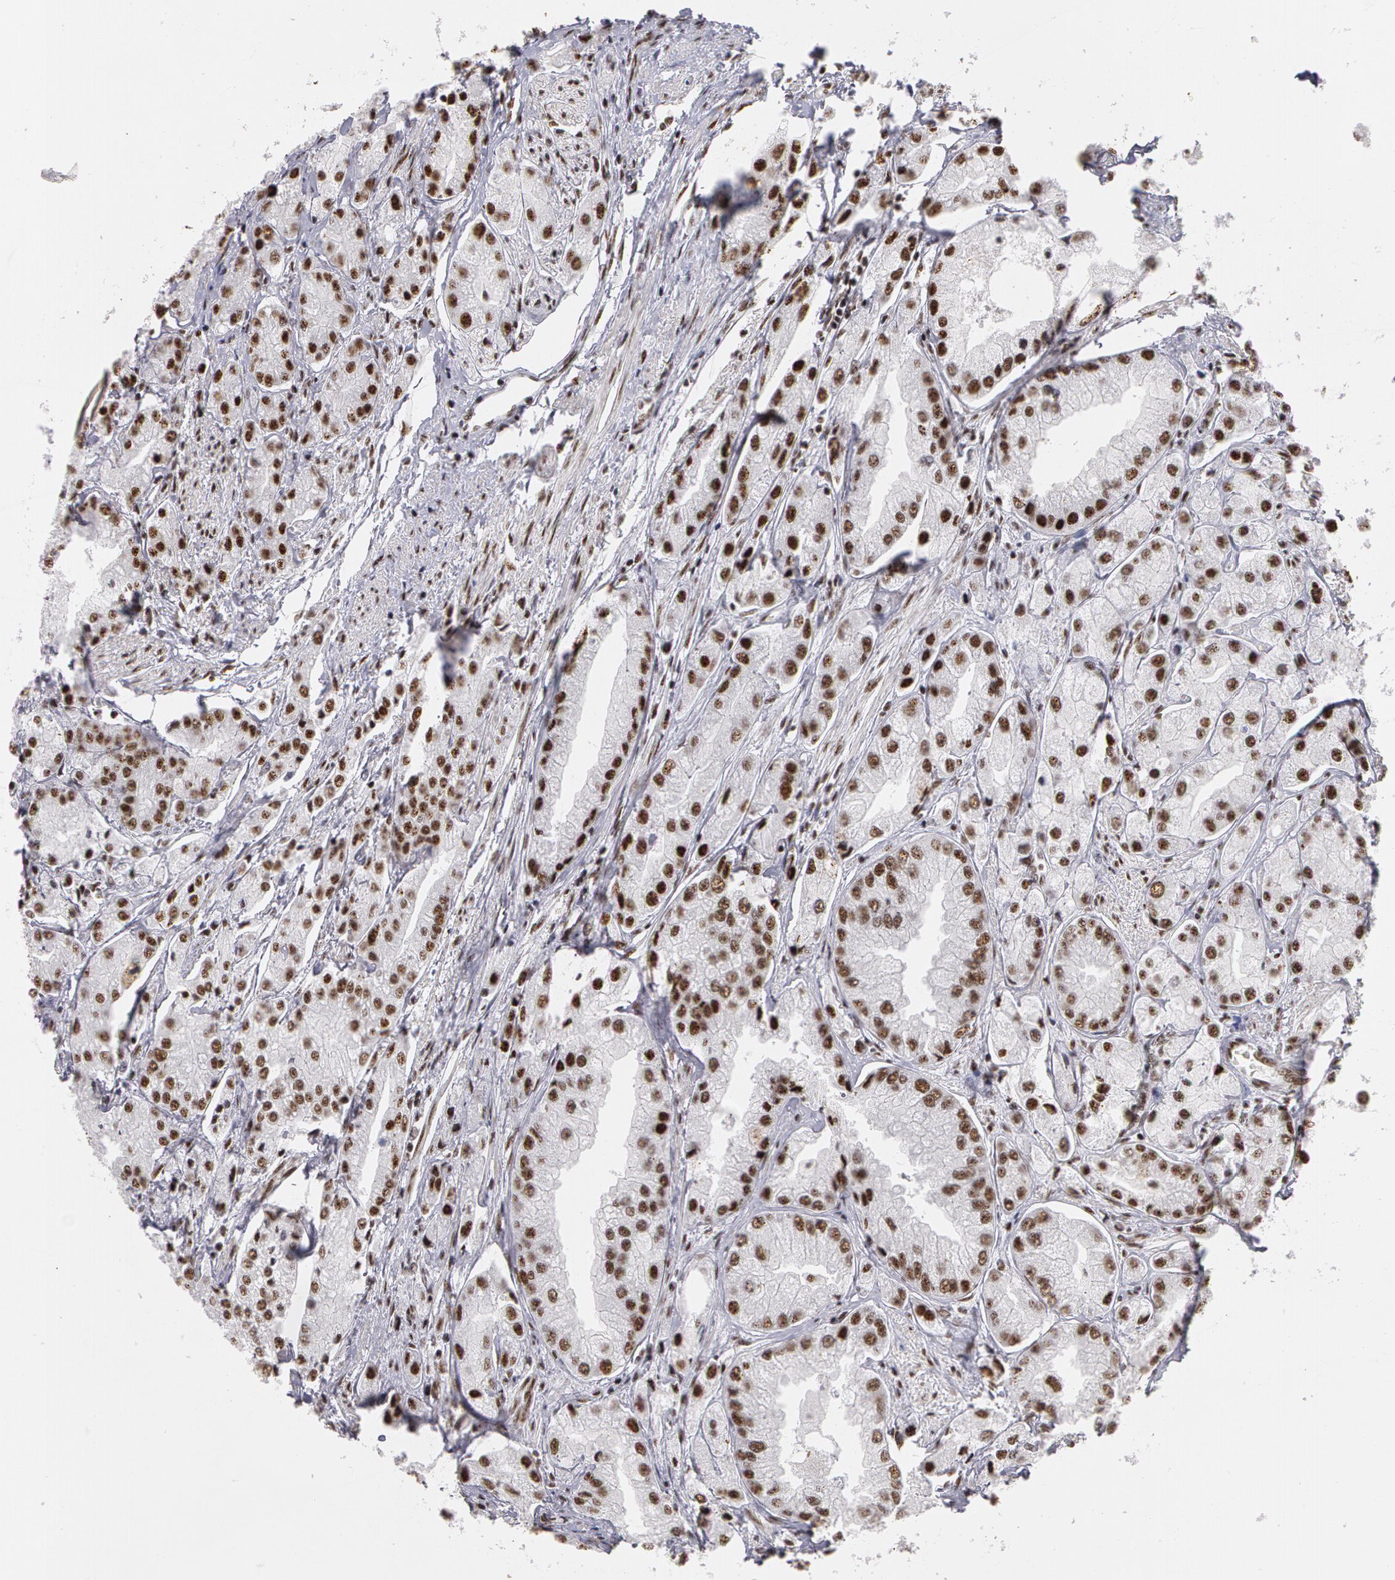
{"staining": {"intensity": "moderate", "quantity": ">75%", "location": "nuclear"}, "tissue": "prostate cancer", "cell_type": "Tumor cells", "image_type": "cancer", "snomed": [{"axis": "morphology", "description": "Adenocarcinoma, Medium grade"}, {"axis": "topography", "description": "Prostate"}], "caption": "Immunohistochemical staining of prostate cancer exhibits medium levels of moderate nuclear protein expression in approximately >75% of tumor cells.", "gene": "PNN", "patient": {"sex": "male", "age": 72}}